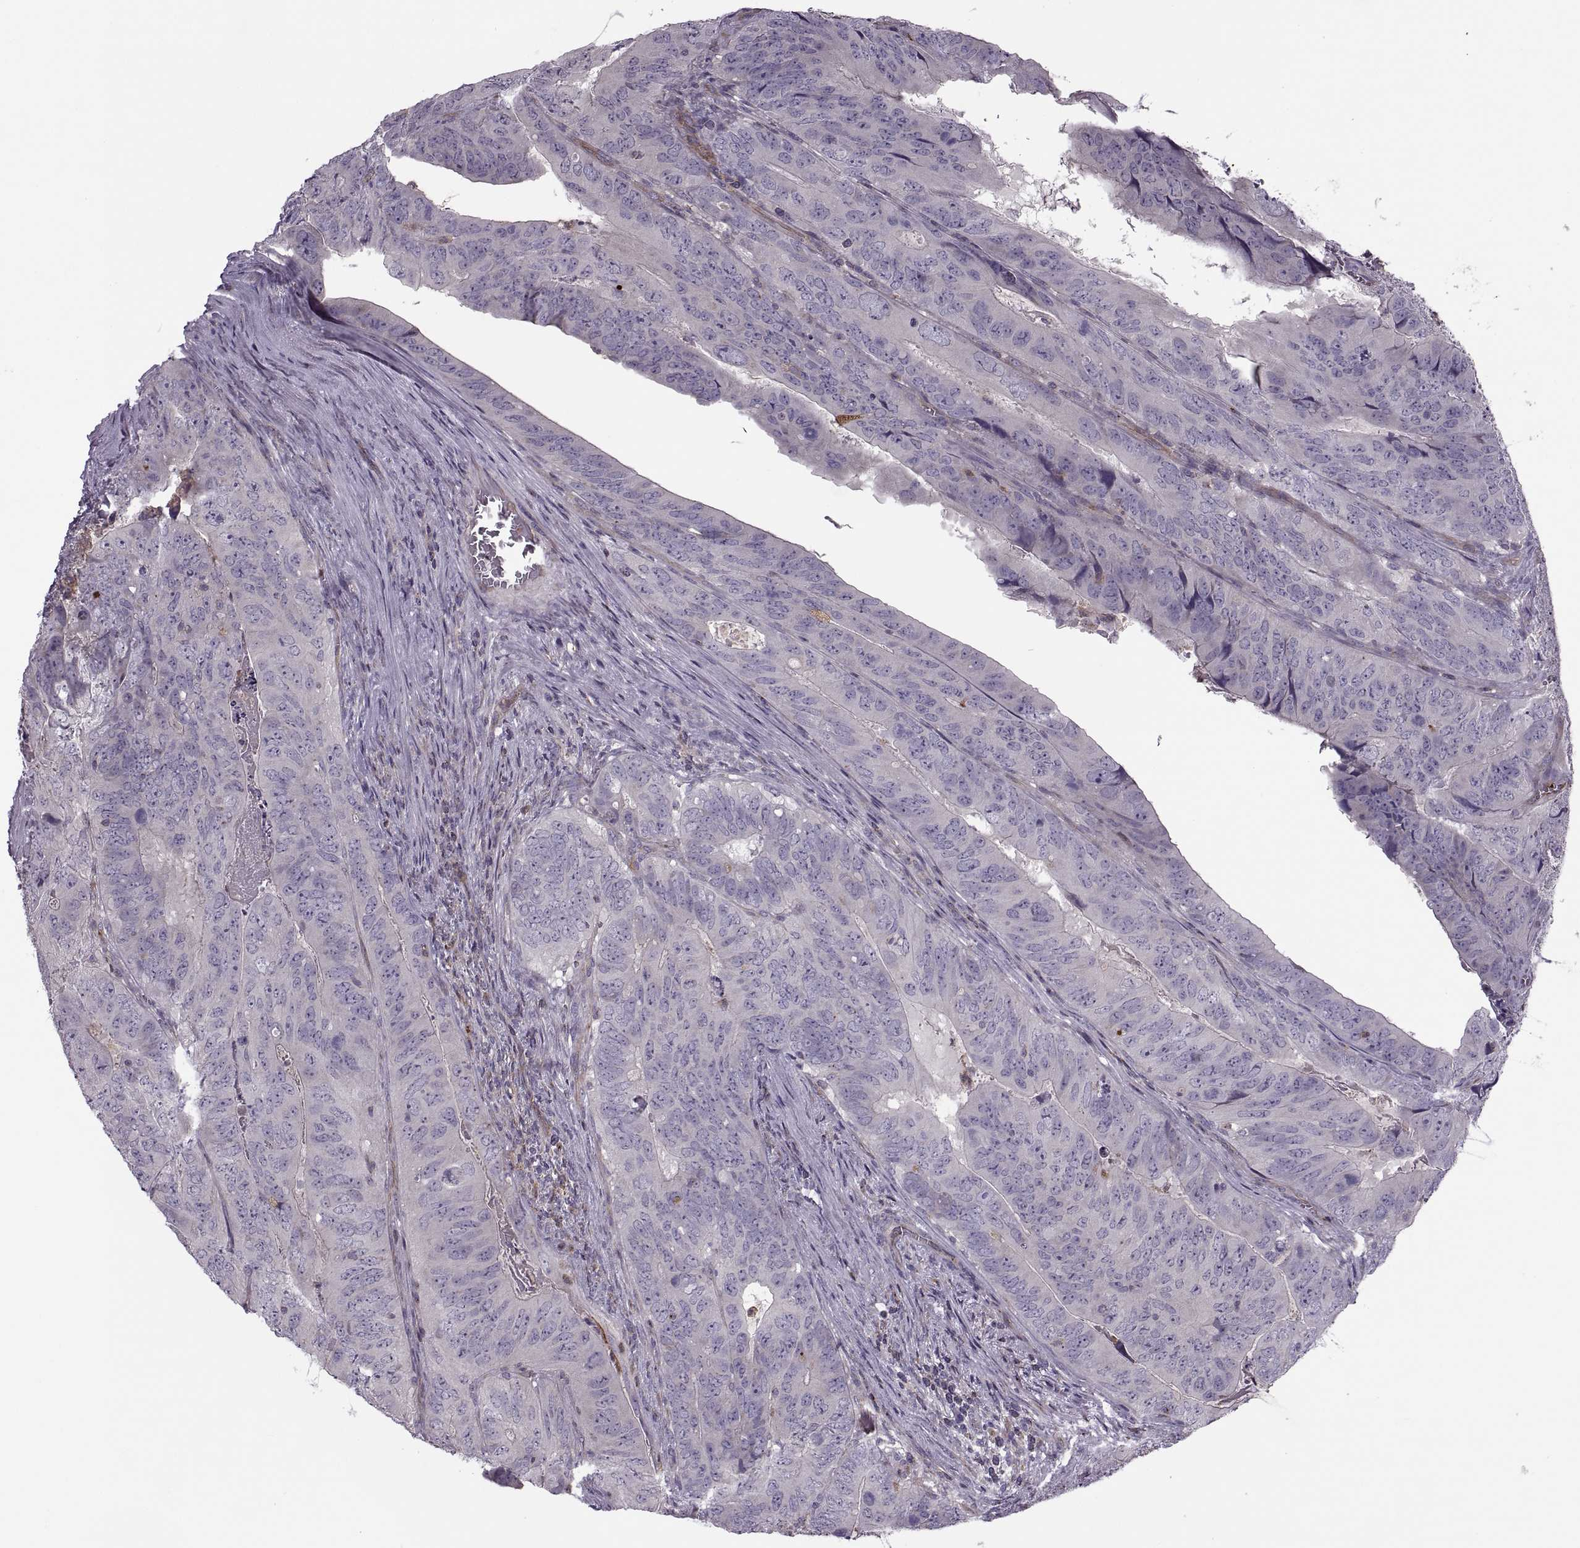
{"staining": {"intensity": "negative", "quantity": "none", "location": "none"}, "tissue": "colorectal cancer", "cell_type": "Tumor cells", "image_type": "cancer", "snomed": [{"axis": "morphology", "description": "Adenocarcinoma, NOS"}, {"axis": "topography", "description": "Colon"}], "caption": "Immunohistochemistry (IHC) of colorectal adenocarcinoma exhibits no staining in tumor cells.", "gene": "SLC2A3", "patient": {"sex": "male", "age": 79}}